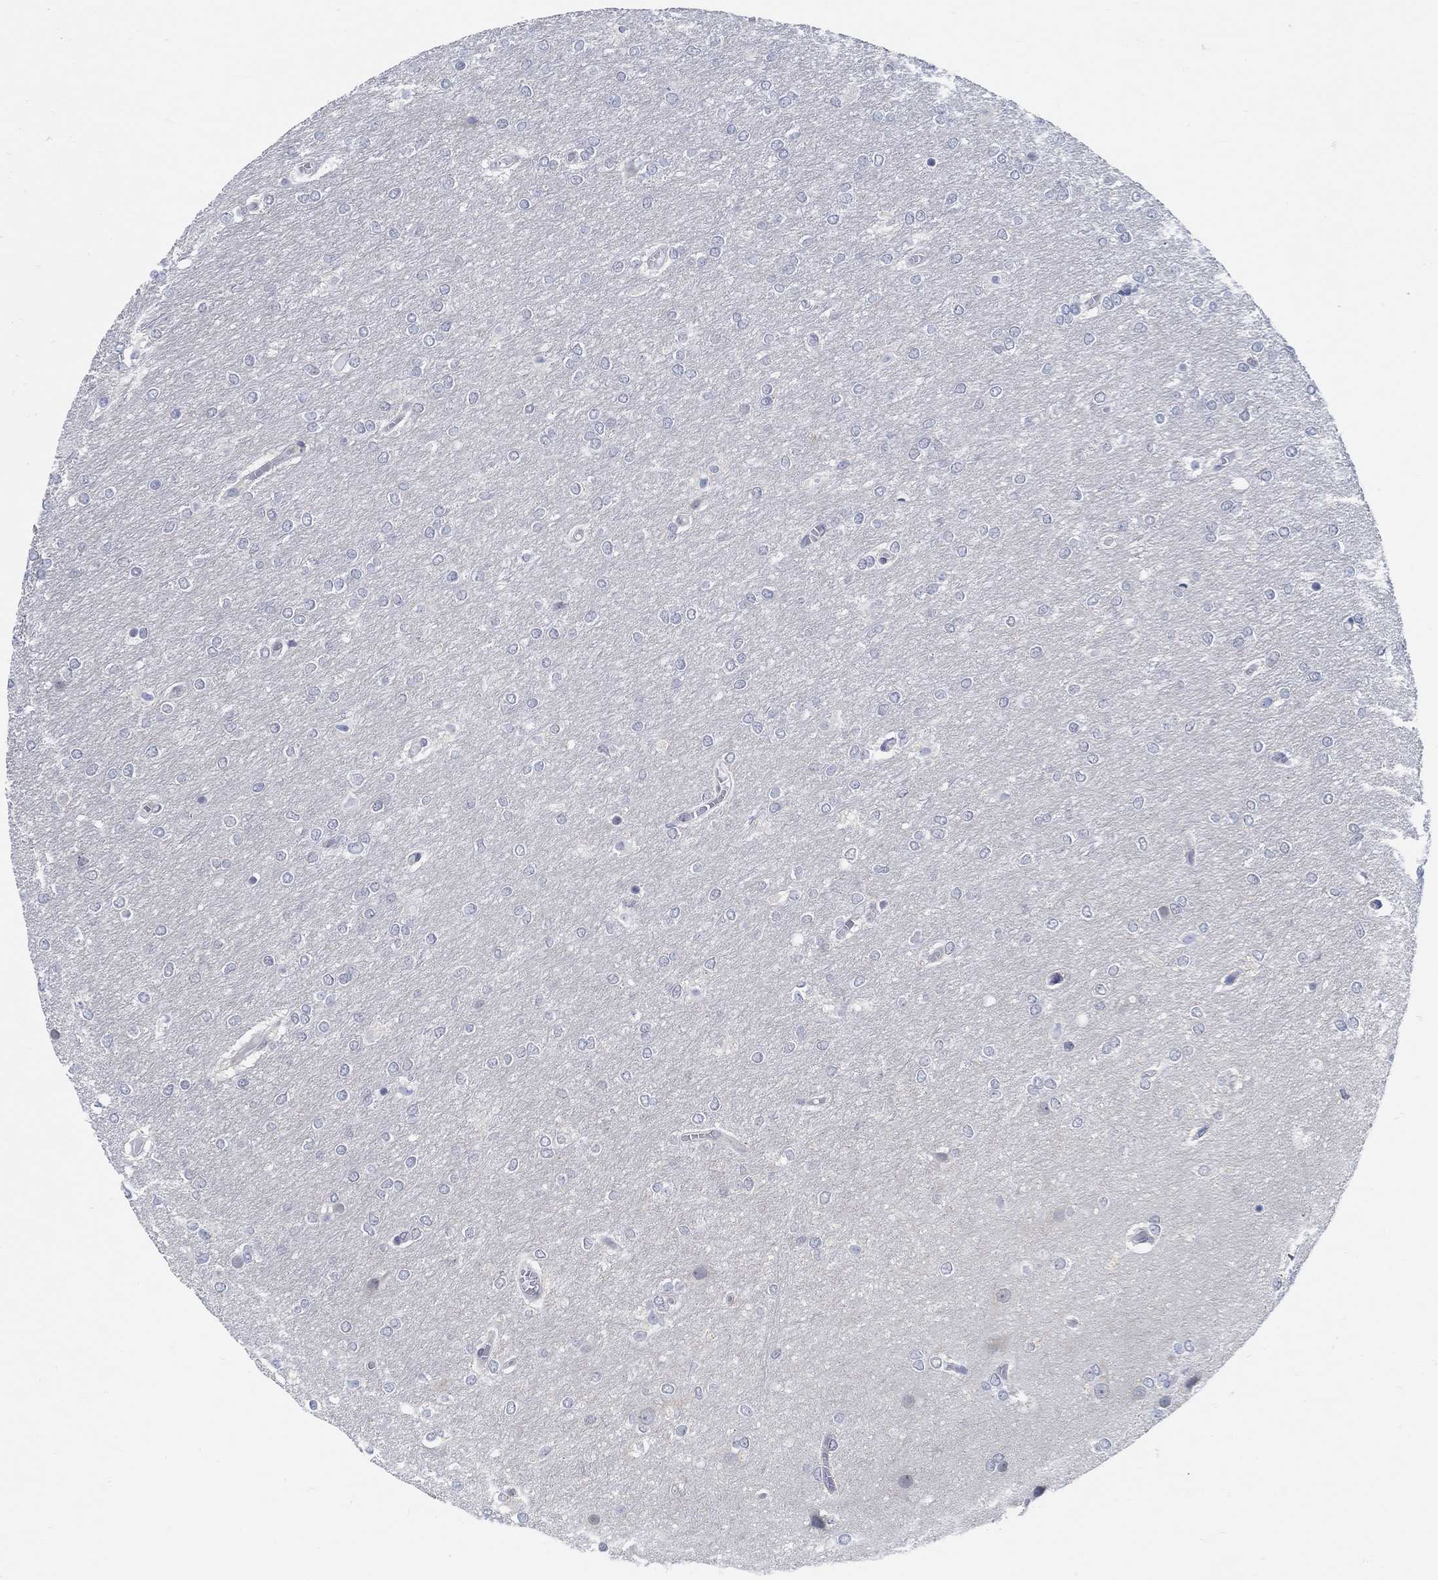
{"staining": {"intensity": "negative", "quantity": "none", "location": "none"}, "tissue": "glioma", "cell_type": "Tumor cells", "image_type": "cancer", "snomed": [{"axis": "morphology", "description": "Glioma, malignant, High grade"}, {"axis": "topography", "description": "Brain"}], "caption": "Immunohistochemistry (IHC) micrograph of neoplastic tissue: human malignant high-grade glioma stained with DAB (3,3'-diaminobenzidine) reveals no significant protein positivity in tumor cells.", "gene": "PCDH11X", "patient": {"sex": "female", "age": 61}}